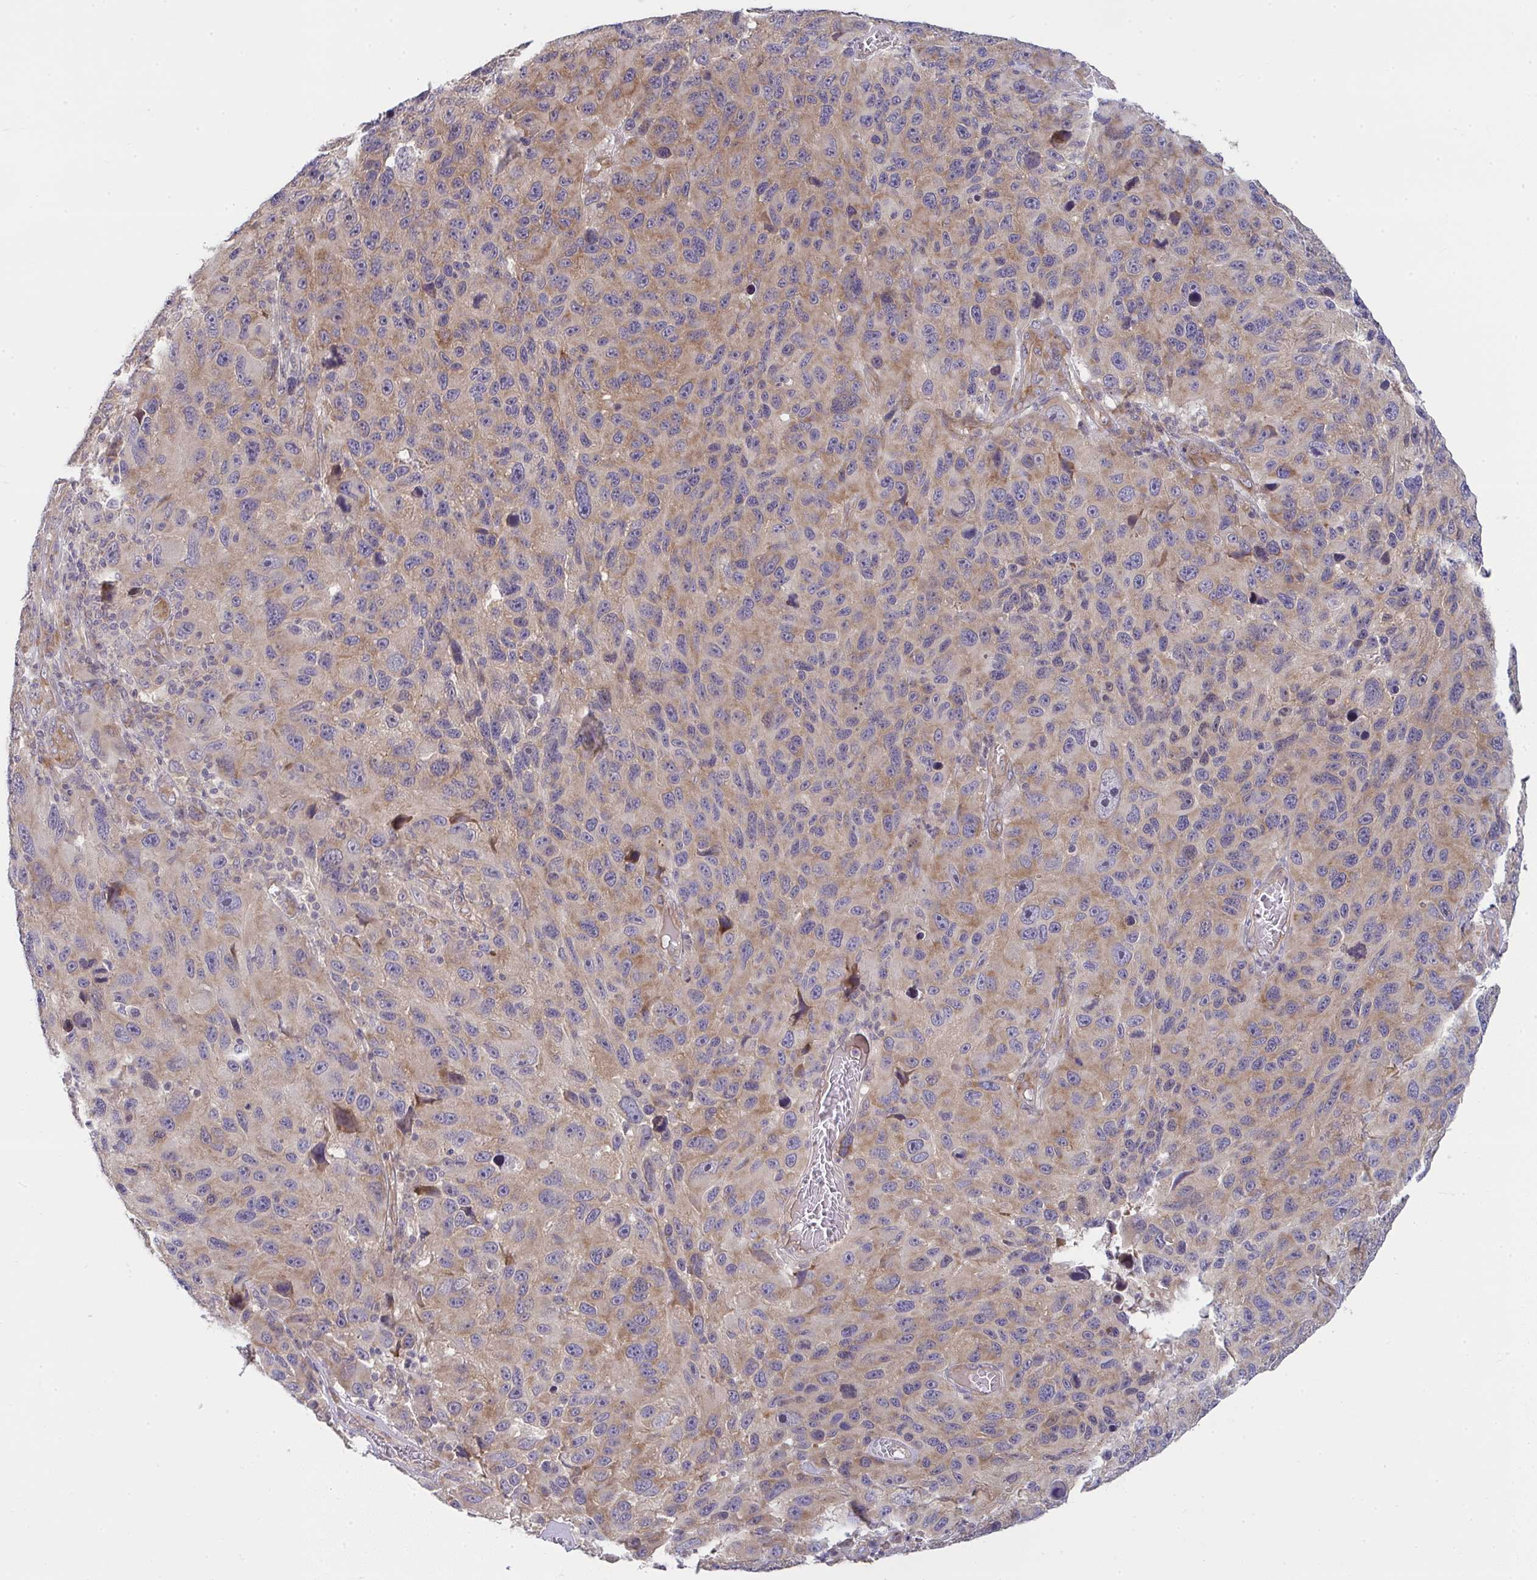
{"staining": {"intensity": "moderate", "quantity": "25%-75%", "location": "cytoplasmic/membranous"}, "tissue": "melanoma", "cell_type": "Tumor cells", "image_type": "cancer", "snomed": [{"axis": "morphology", "description": "Malignant melanoma, NOS"}, {"axis": "topography", "description": "Skin"}], "caption": "An image showing moderate cytoplasmic/membranous expression in approximately 25%-75% of tumor cells in malignant melanoma, as visualized by brown immunohistochemical staining.", "gene": "CASP9", "patient": {"sex": "male", "age": 53}}